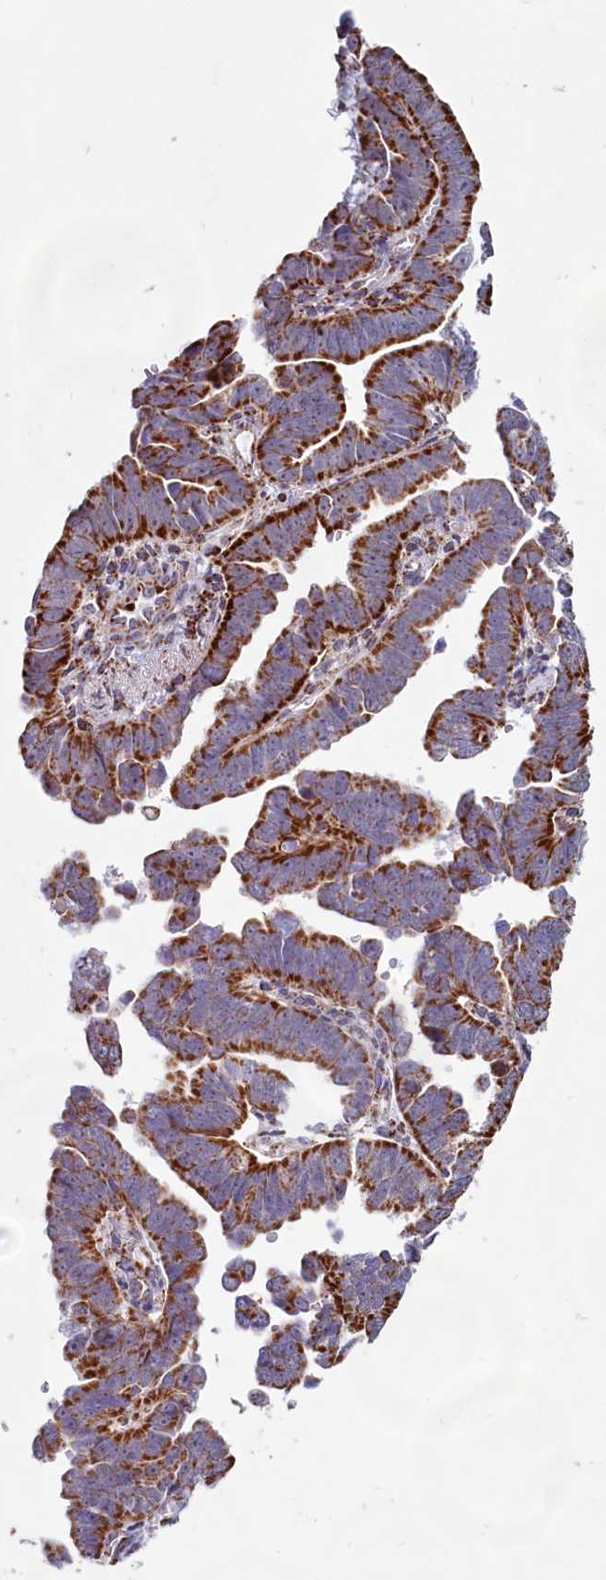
{"staining": {"intensity": "strong", "quantity": ">75%", "location": "cytoplasmic/membranous"}, "tissue": "endometrial cancer", "cell_type": "Tumor cells", "image_type": "cancer", "snomed": [{"axis": "morphology", "description": "Adenocarcinoma, NOS"}, {"axis": "topography", "description": "Endometrium"}], "caption": "Strong cytoplasmic/membranous staining is present in about >75% of tumor cells in endometrial cancer (adenocarcinoma). Nuclei are stained in blue.", "gene": "C1D", "patient": {"sex": "female", "age": 75}}